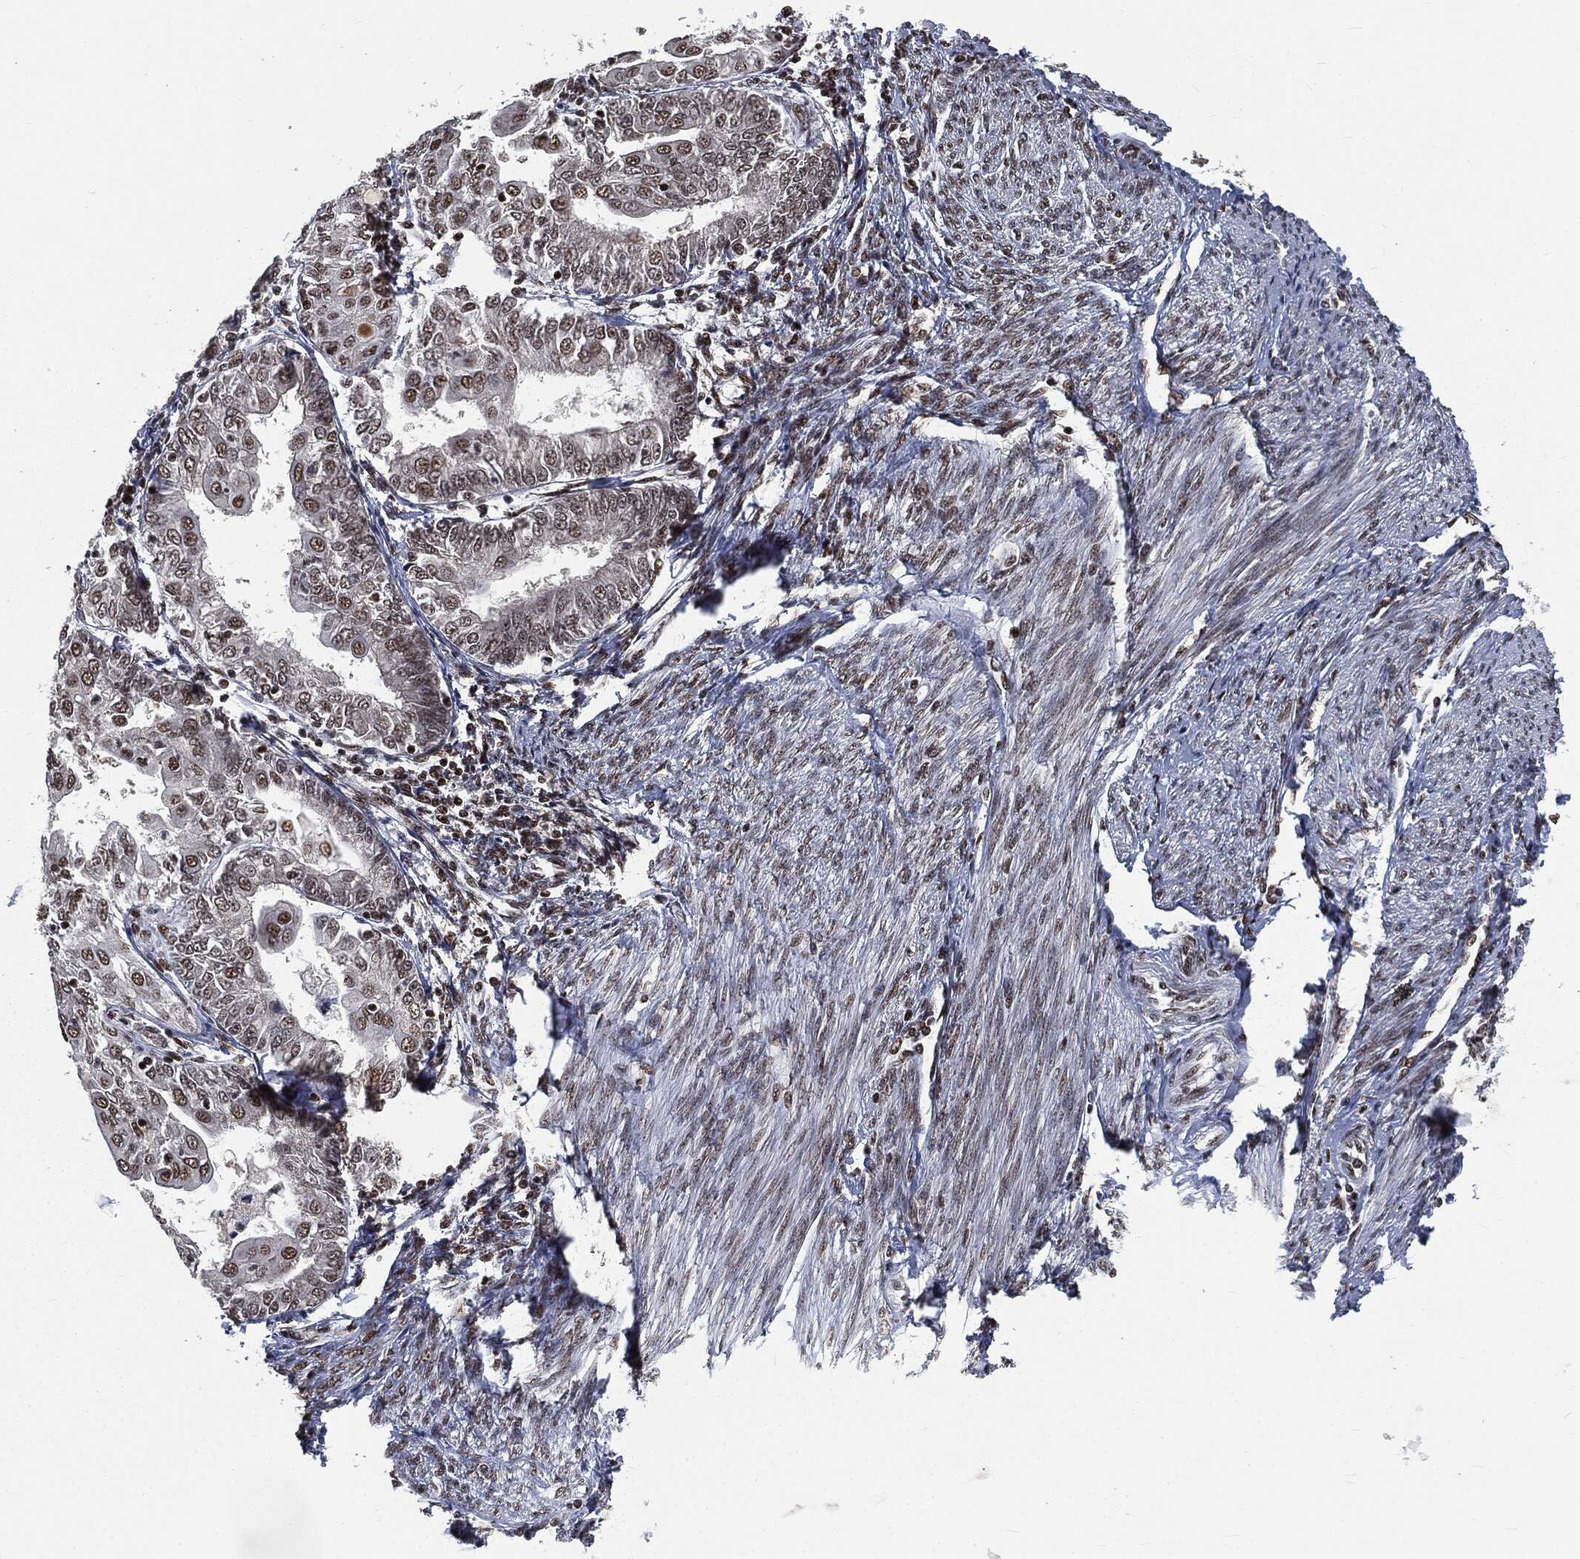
{"staining": {"intensity": "weak", "quantity": "<25%", "location": "nuclear"}, "tissue": "endometrial cancer", "cell_type": "Tumor cells", "image_type": "cancer", "snomed": [{"axis": "morphology", "description": "Adenocarcinoma, NOS"}, {"axis": "topography", "description": "Endometrium"}], "caption": "Endometrial adenocarcinoma was stained to show a protein in brown. There is no significant staining in tumor cells. (Immunohistochemistry (ihc), brightfield microscopy, high magnification).", "gene": "DPH2", "patient": {"sex": "female", "age": 68}}